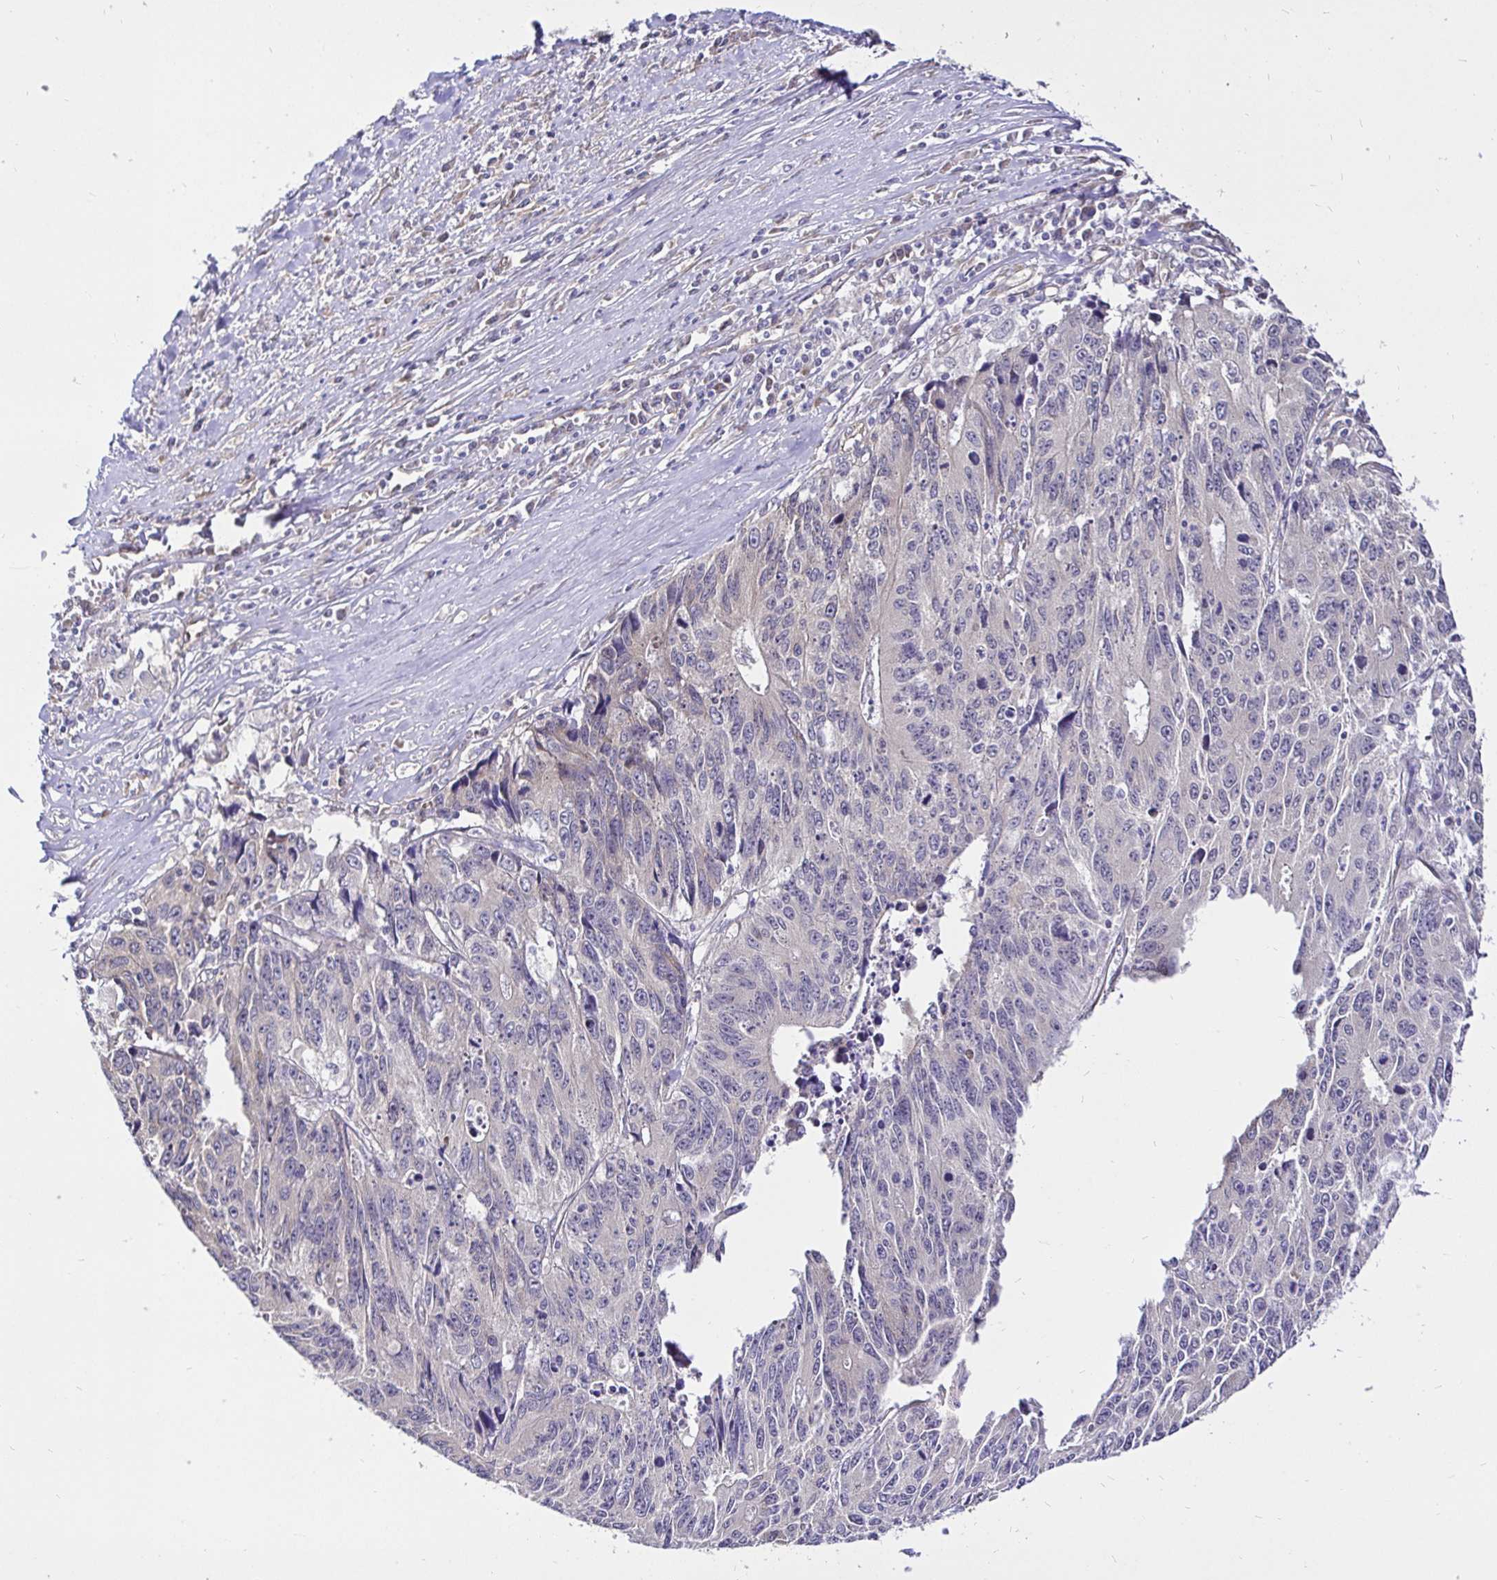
{"staining": {"intensity": "negative", "quantity": "none", "location": "none"}, "tissue": "liver cancer", "cell_type": "Tumor cells", "image_type": "cancer", "snomed": [{"axis": "morphology", "description": "Cholangiocarcinoma"}, {"axis": "topography", "description": "Liver"}], "caption": "Tumor cells are negative for brown protein staining in cholangiocarcinoma (liver). (DAB (3,3'-diaminobenzidine) immunohistochemistry with hematoxylin counter stain).", "gene": "CCDC122", "patient": {"sex": "male", "age": 65}}